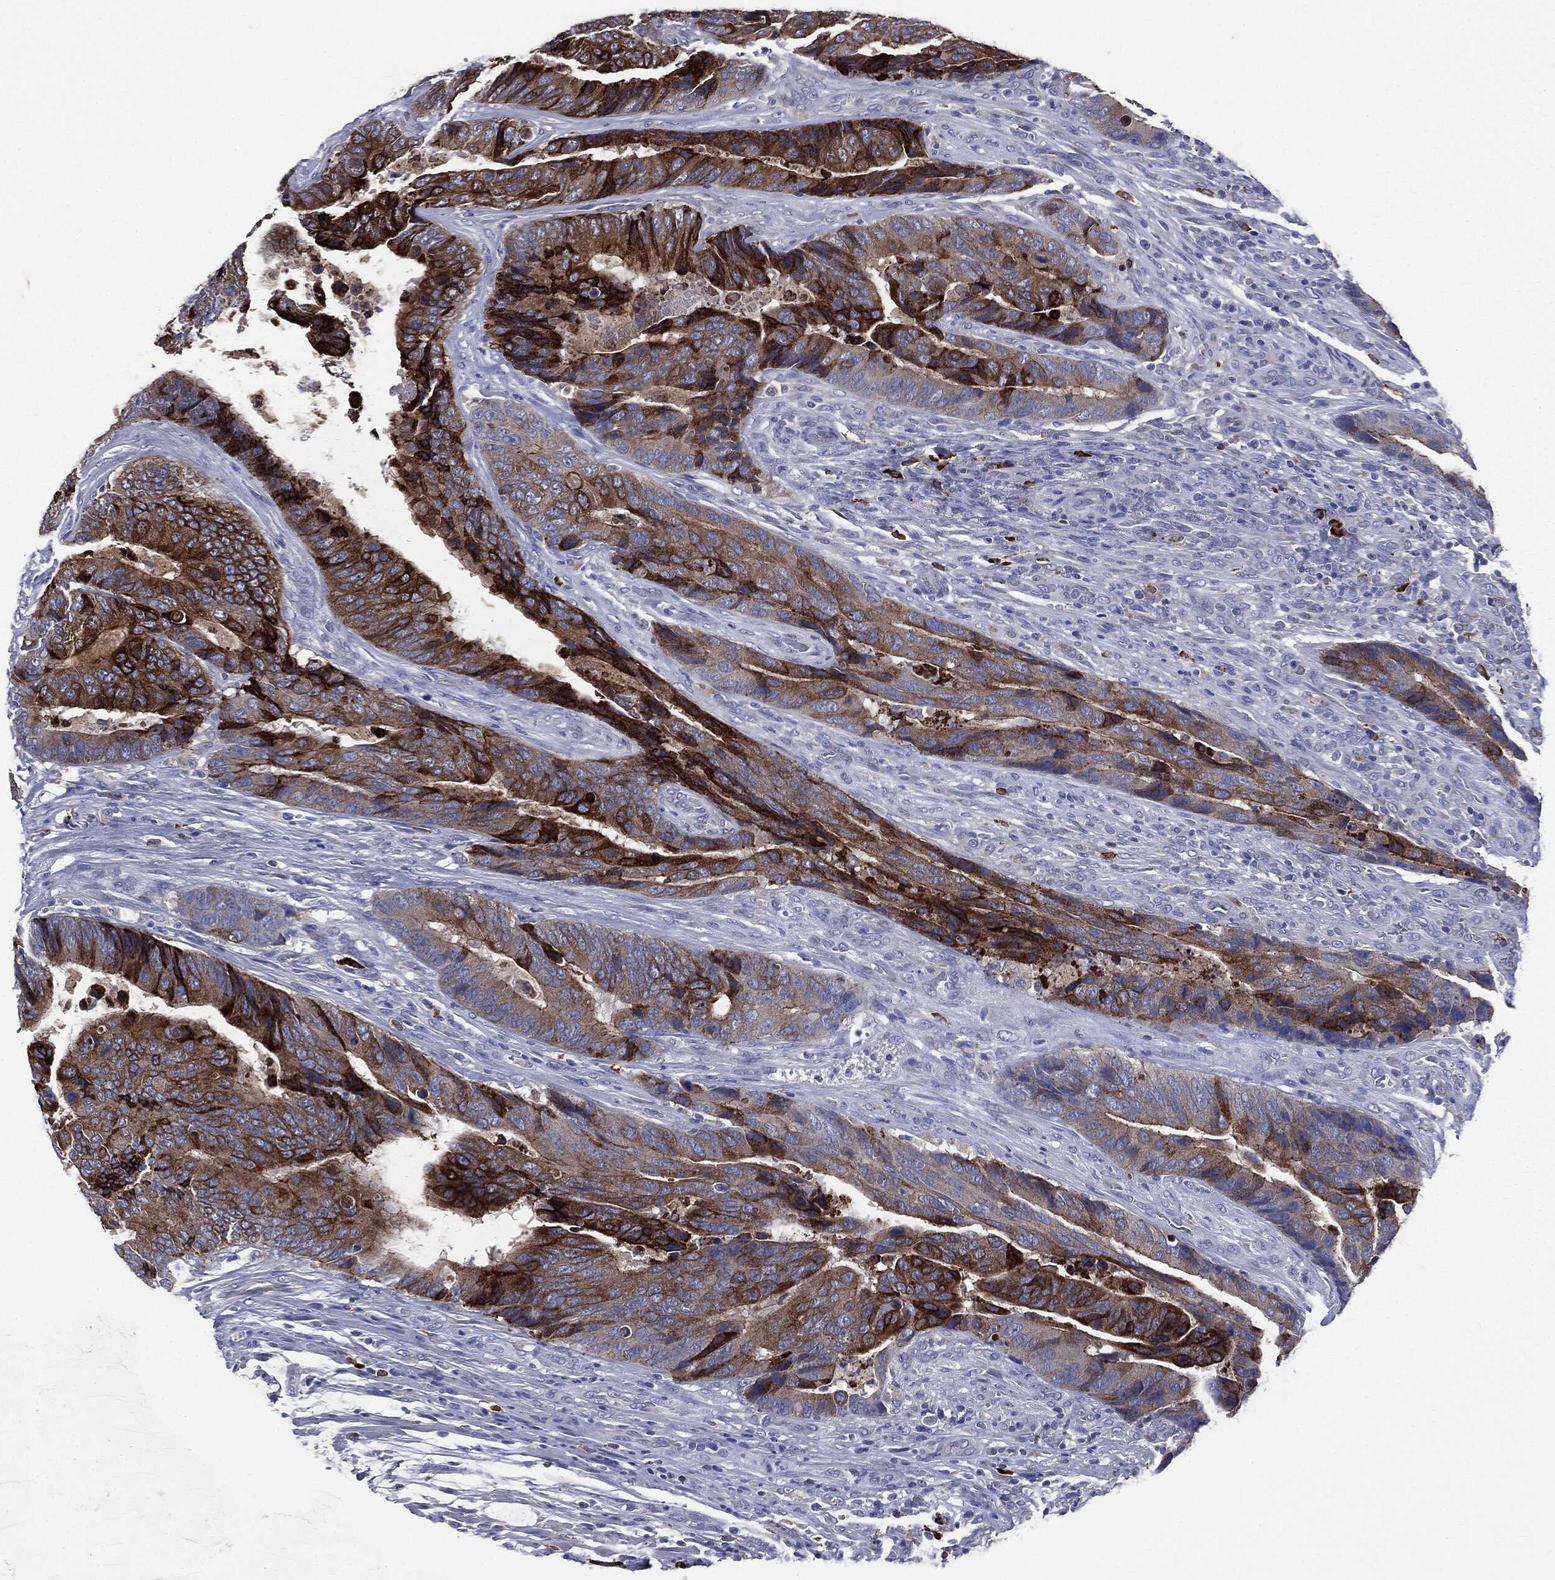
{"staining": {"intensity": "strong", "quantity": "25%-75%", "location": "cytoplasmic/membranous"}, "tissue": "colorectal cancer", "cell_type": "Tumor cells", "image_type": "cancer", "snomed": [{"axis": "morphology", "description": "Adenocarcinoma, NOS"}, {"axis": "topography", "description": "Colon"}], "caption": "Colorectal cancer (adenocarcinoma) was stained to show a protein in brown. There is high levels of strong cytoplasmic/membranous staining in approximately 25%-75% of tumor cells.", "gene": "PTGS2", "patient": {"sex": "female", "age": 56}}